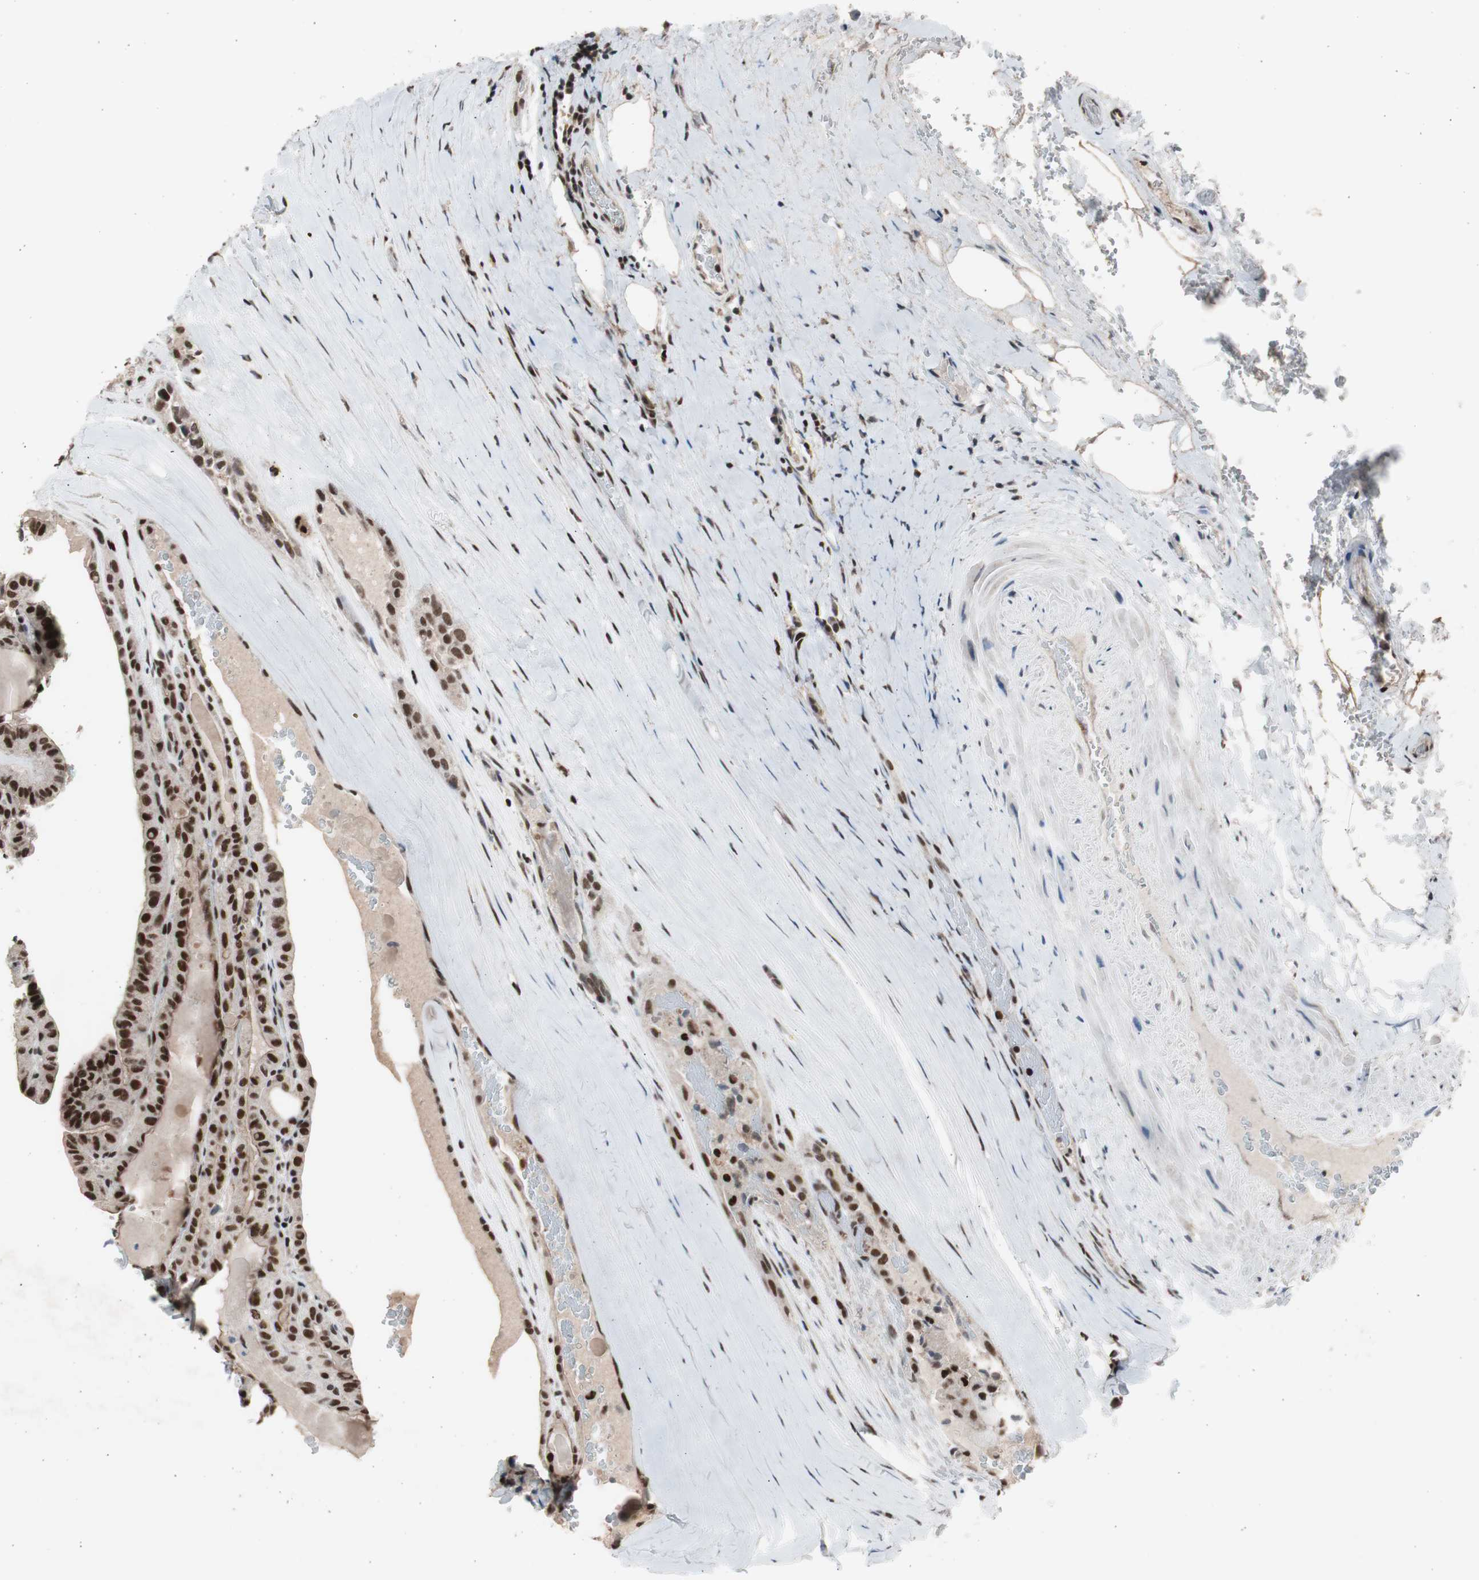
{"staining": {"intensity": "strong", "quantity": ">75%", "location": "nuclear"}, "tissue": "thyroid cancer", "cell_type": "Tumor cells", "image_type": "cancer", "snomed": [{"axis": "morphology", "description": "Papillary adenocarcinoma, NOS"}, {"axis": "topography", "description": "Thyroid gland"}], "caption": "An image showing strong nuclear positivity in about >75% of tumor cells in thyroid cancer, as visualized by brown immunohistochemical staining.", "gene": "RPA1", "patient": {"sex": "male", "age": 77}}